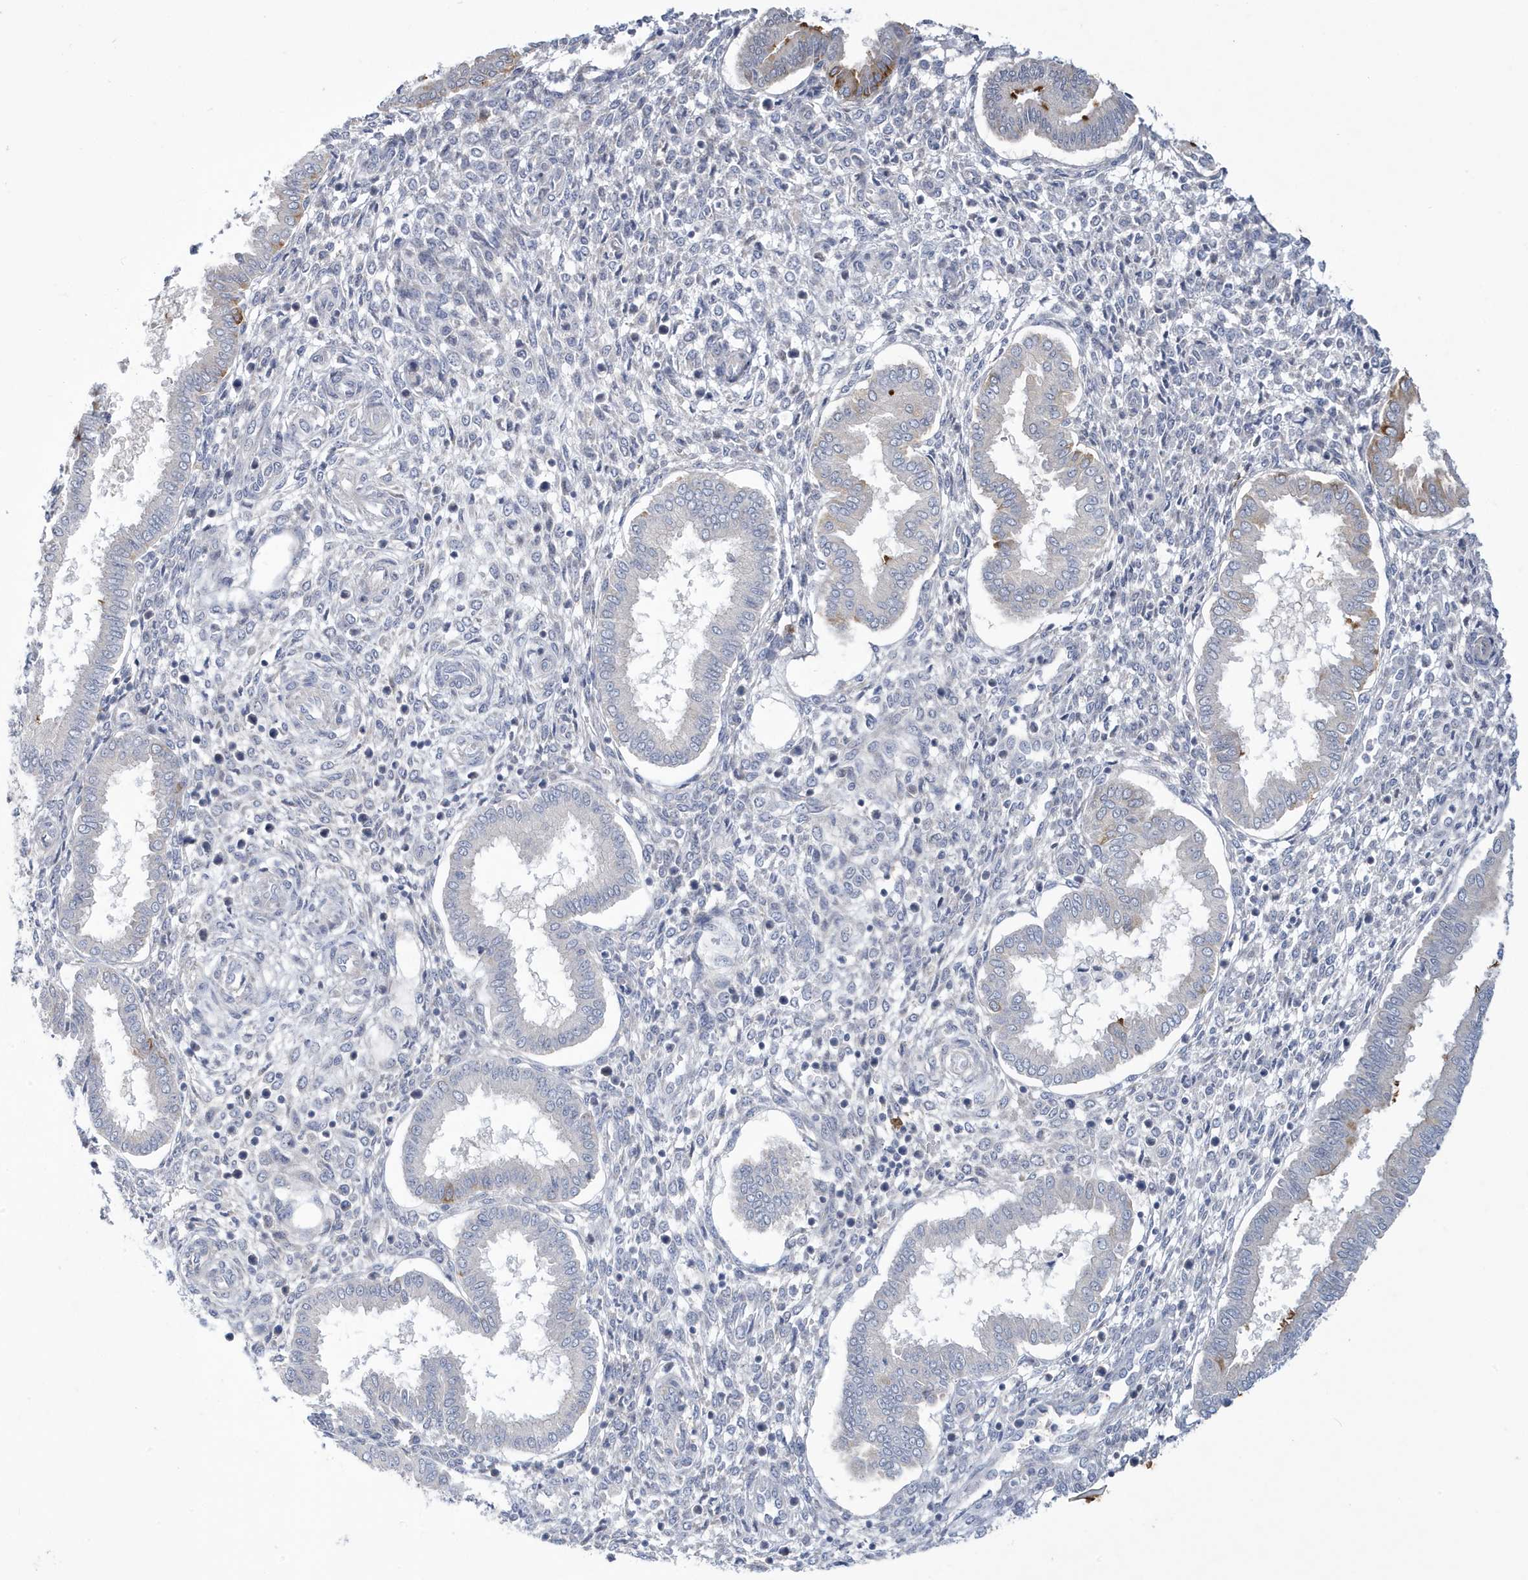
{"staining": {"intensity": "moderate", "quantity": "<25%", "location": "cytoplasmic/membranous"}, "tissue": "endometrium", "cell_type": "Cells in endometrial stroma", "image_type": "normal", "snomed": [{"axis": "morphology", "description": "Normal tissue, NOS"}, {"axis": "topography", "description": "Endometrium"}], "caption": "A brown stain highlights moderate cytoplasmic/membranous expression of a protein in cells in endometrial stroma of unremarkable endometrium.", "gene": "ZNF654", "patient": {"sex": "female", "age": 24}}